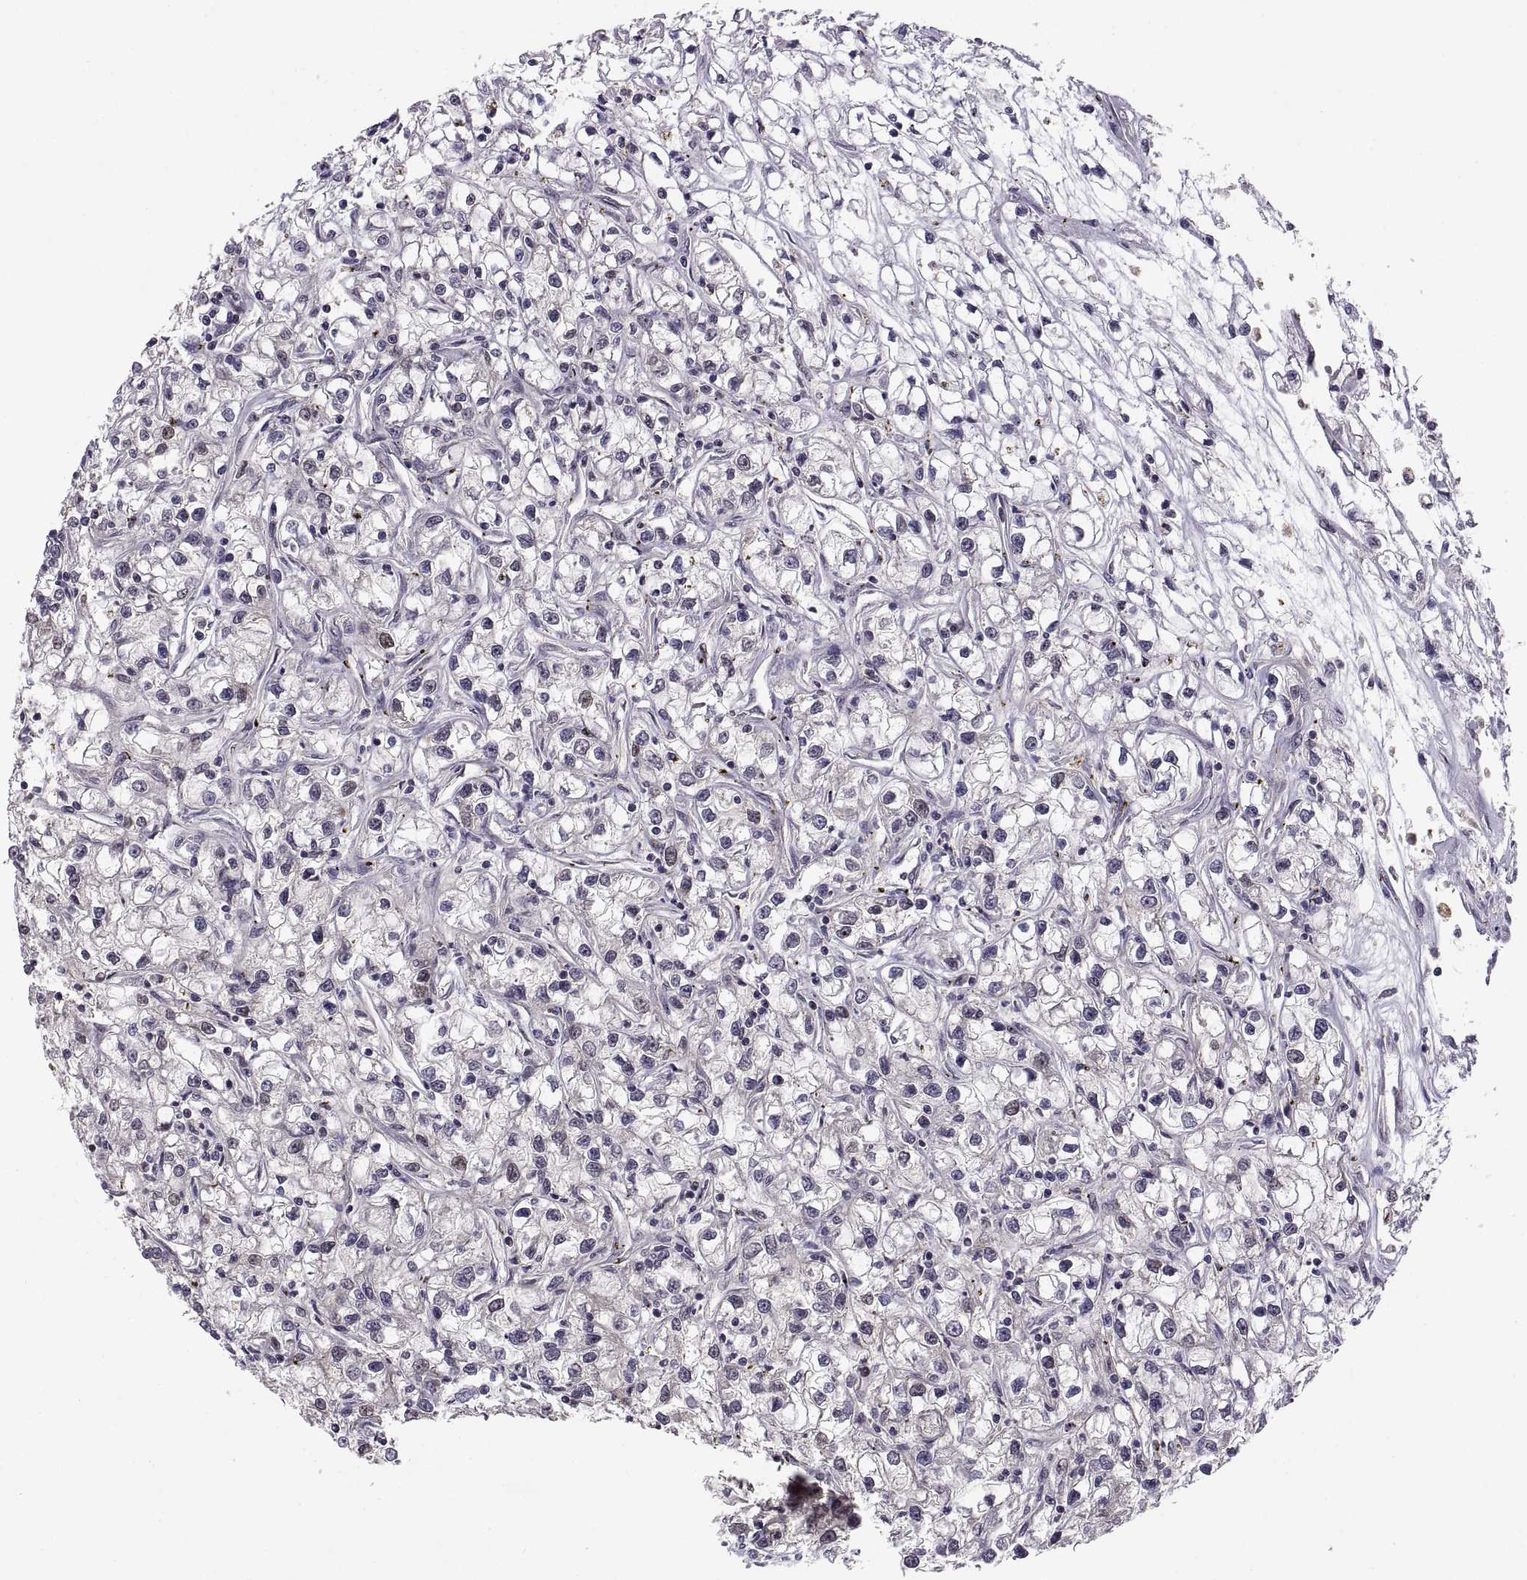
{"staining": {"intensity": "negative", "quantity": "none", "location": "none"}, "tissue": "renal cancer", "cell_type": "Tumor cells", "image_type": "cancer", "snomed": [{"axis": "morphology", "description": "Adenocarcinoma, NOS"}, {"axis": "topography", "description": "Kidney"}], "caption": "Tumor cells are negative for protein expression in human renal cancer (adenocarcinoma).", "gene": "CHFR", "patient": {"sex": "female", "age": 59}}